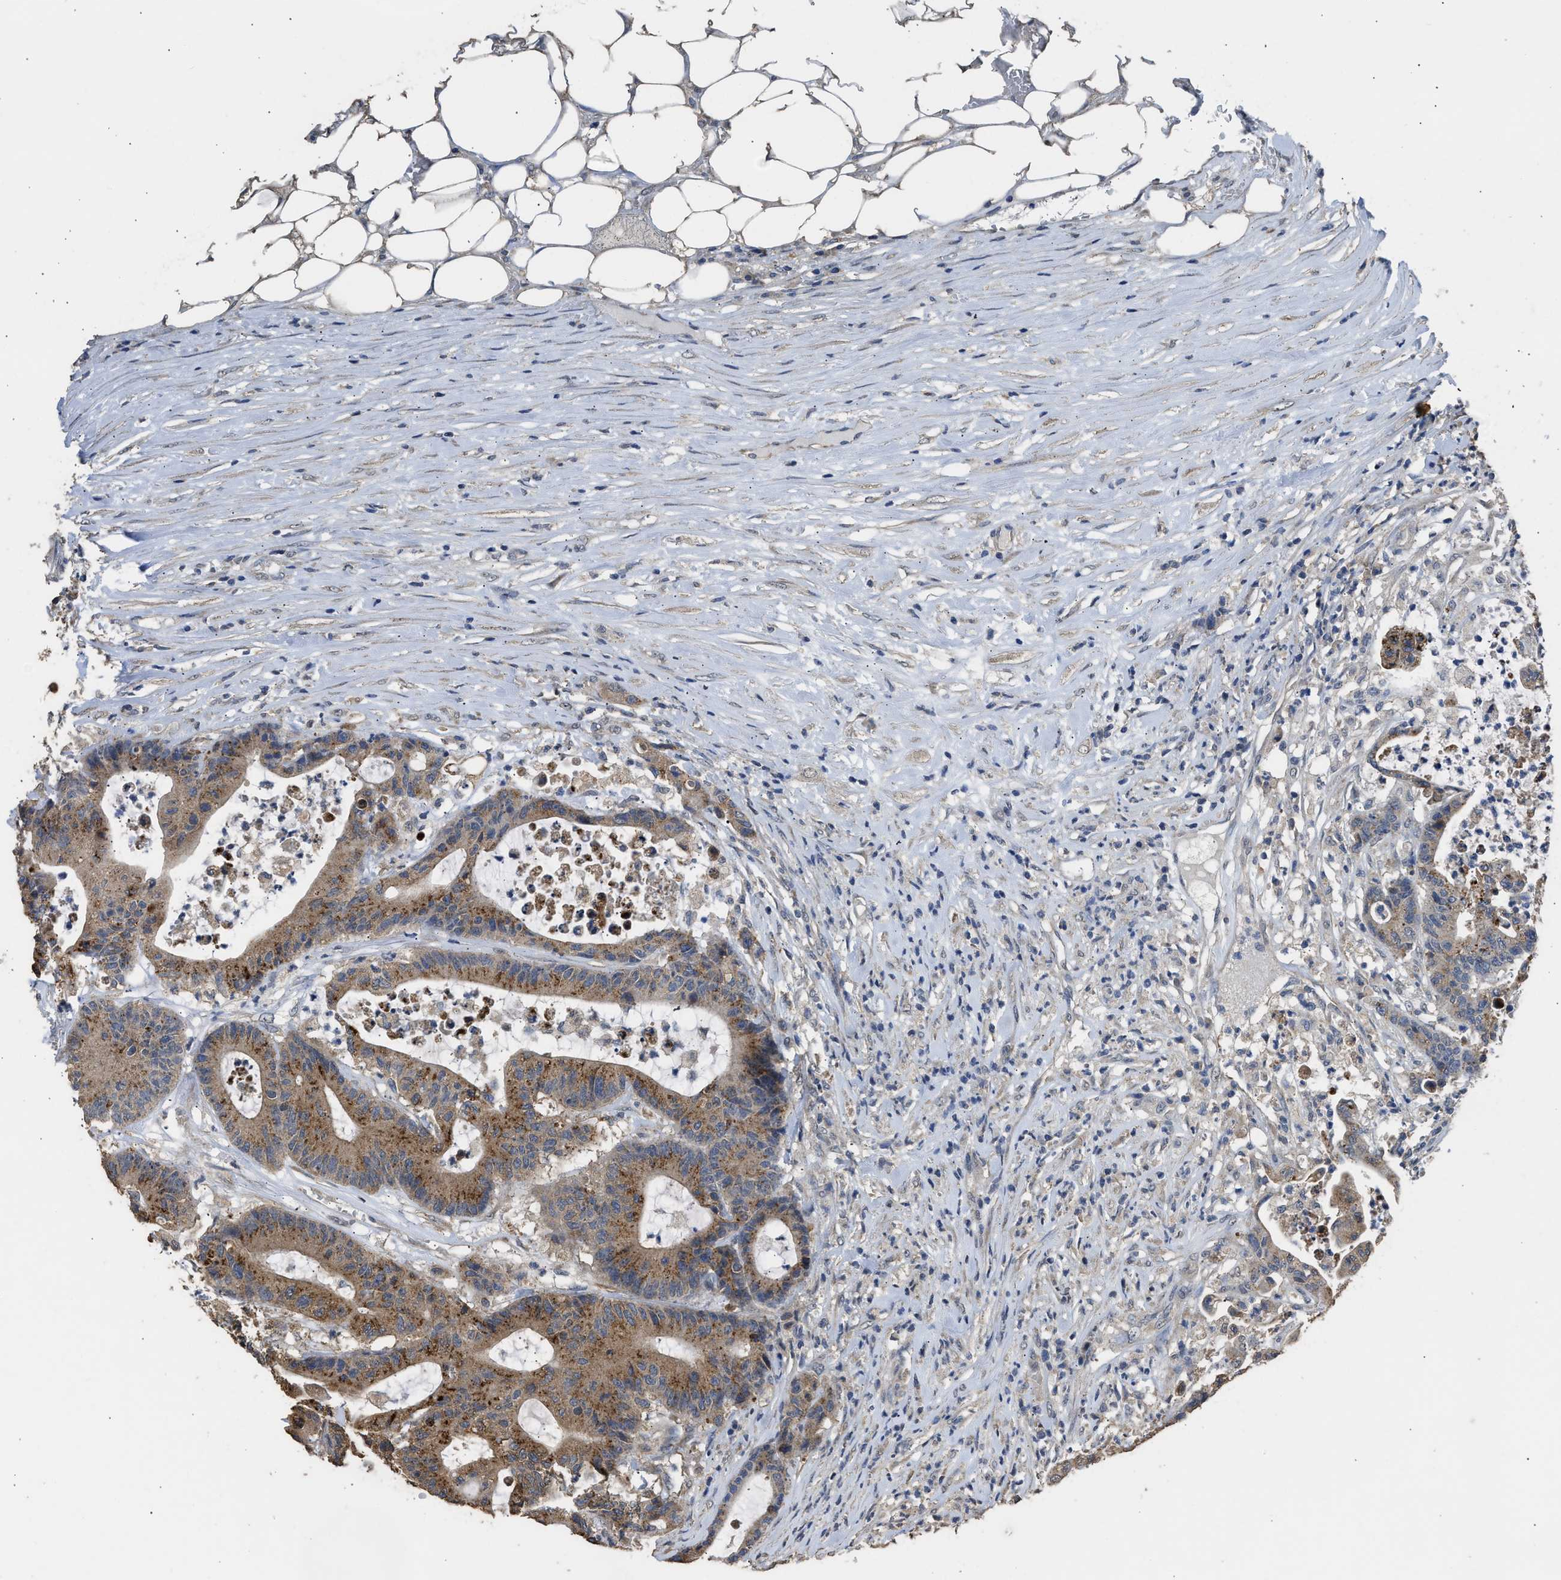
{"staining": {"intensity": "moderate", "quantity": ">75%", "location": "cytoplasmic/membranous"}, "tissue": "colorectal cancer", "cell_type": "Tumor cells", "image_type": "cancer", "snomed": [{"axis": "morphology", "description": "Adenocarcinoma, NOS"}, {"axis": "topography", "description": "Colon"}], "caption": "Adenocarcinoma (colorectal) was stained to show a protein in brown. There is medium levels of moderate cytoplasmic/membranous positivity in approximately >75% of tumor cells. (DAB IHC with brightfield microscopy, high magnification).", "gene": "SPINT2", "patient": {"sex": "female", "age": 84}}